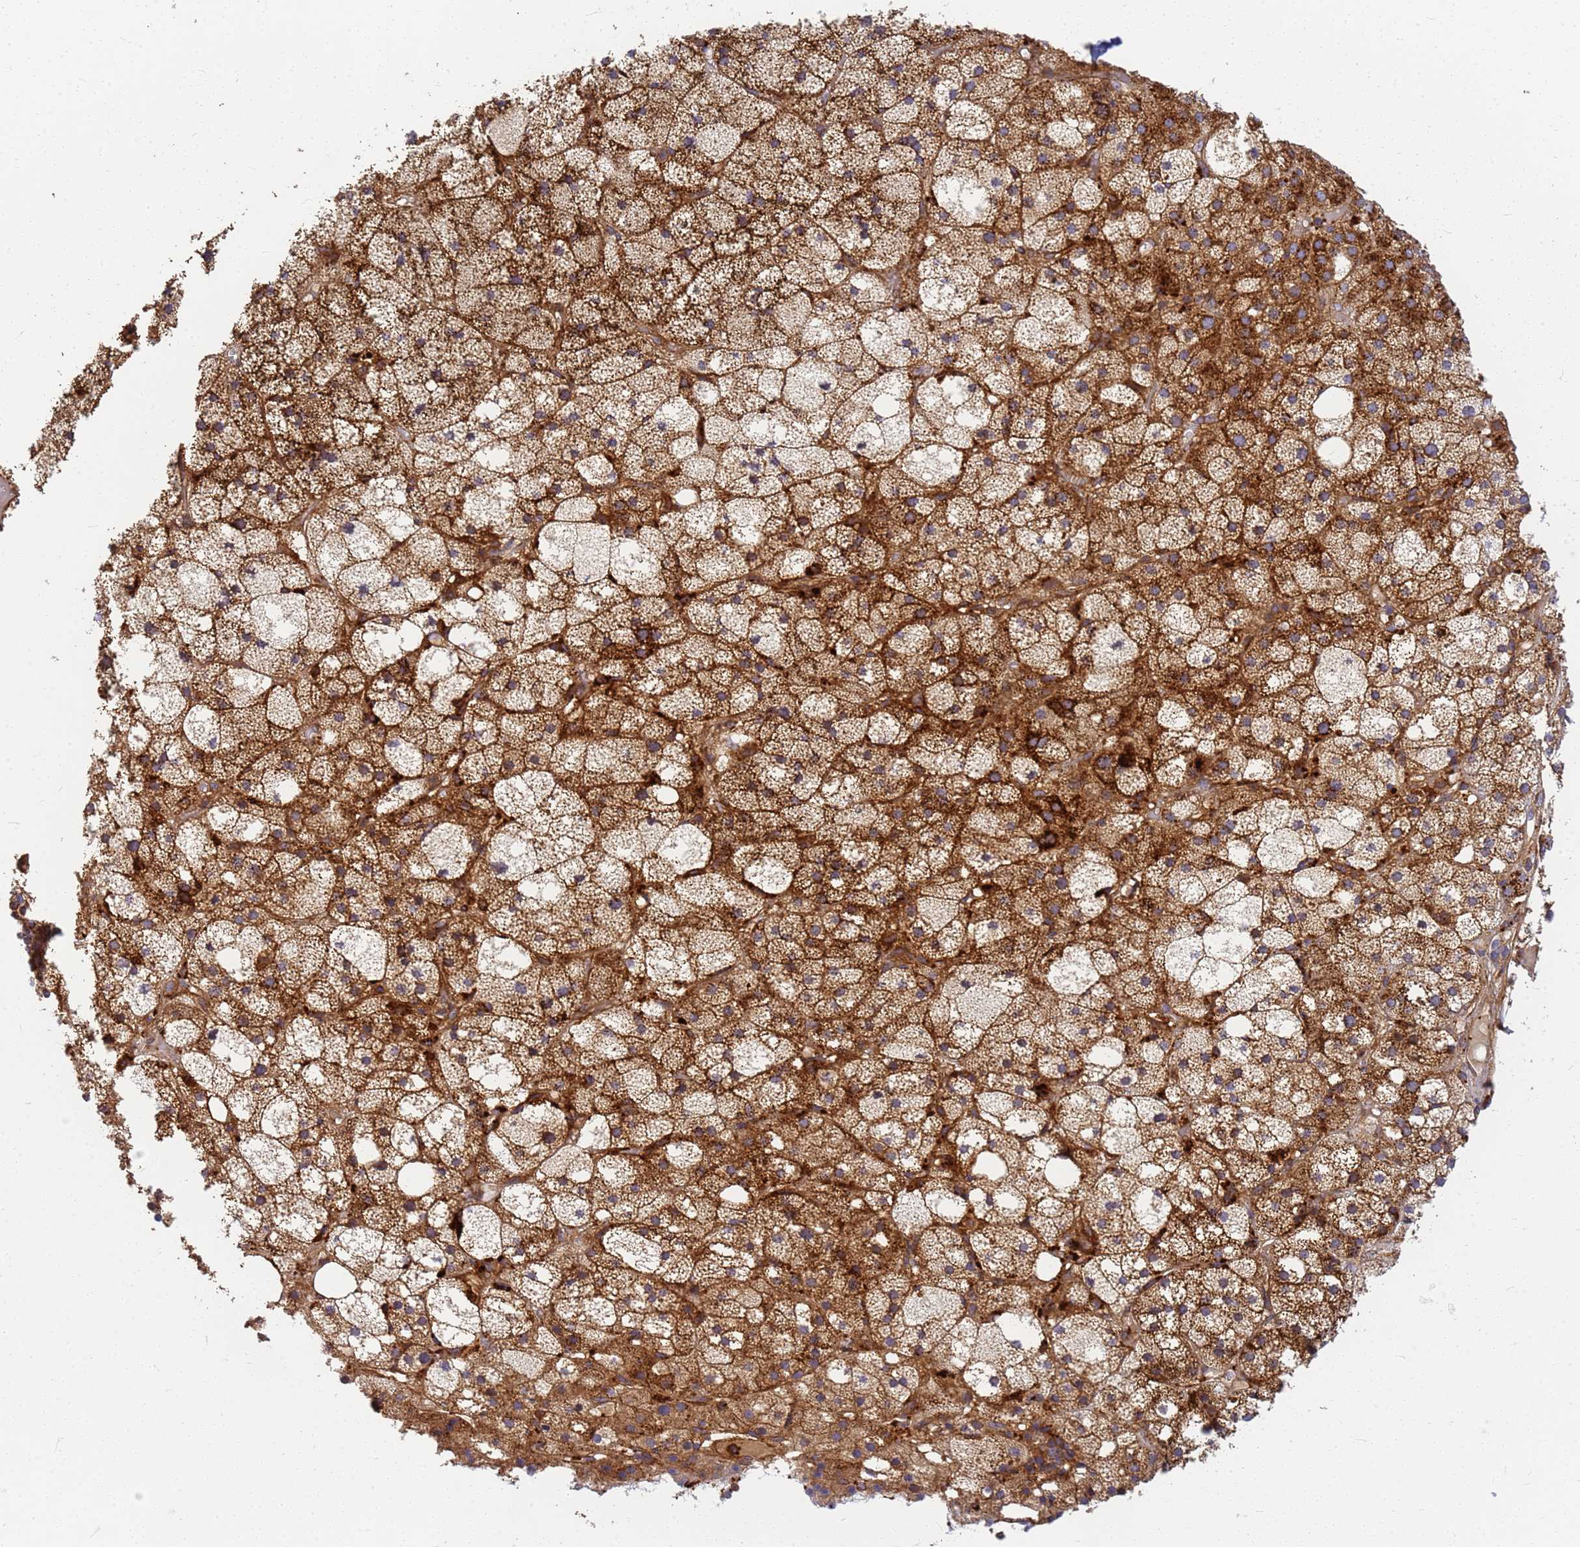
{"staining": {"intensity": "strong", "quantity": "25%-75%", "location": "cytoplasmic/membranous"}, "tissue": "adrenal gland", "cell_type": "Glandular cells", "image_type": "normal", "snomed": [{"axis": "morphology", "description": "Normal tissue, NOS"}, {"axis": "topography", "description": "Adrenal gland"}], "caption": "Adrenal gland stained for a protein displays strong cytoplasmic/membranous positivity in glandular cells. (Stains: DAB (3,3'-diaminobenzidine) in brown, nuclei in blue, Microscopy: brightfield microscopy at high magnification).", "gene": "C2CD5", "patient": {"sex": "female", "age": 61}}